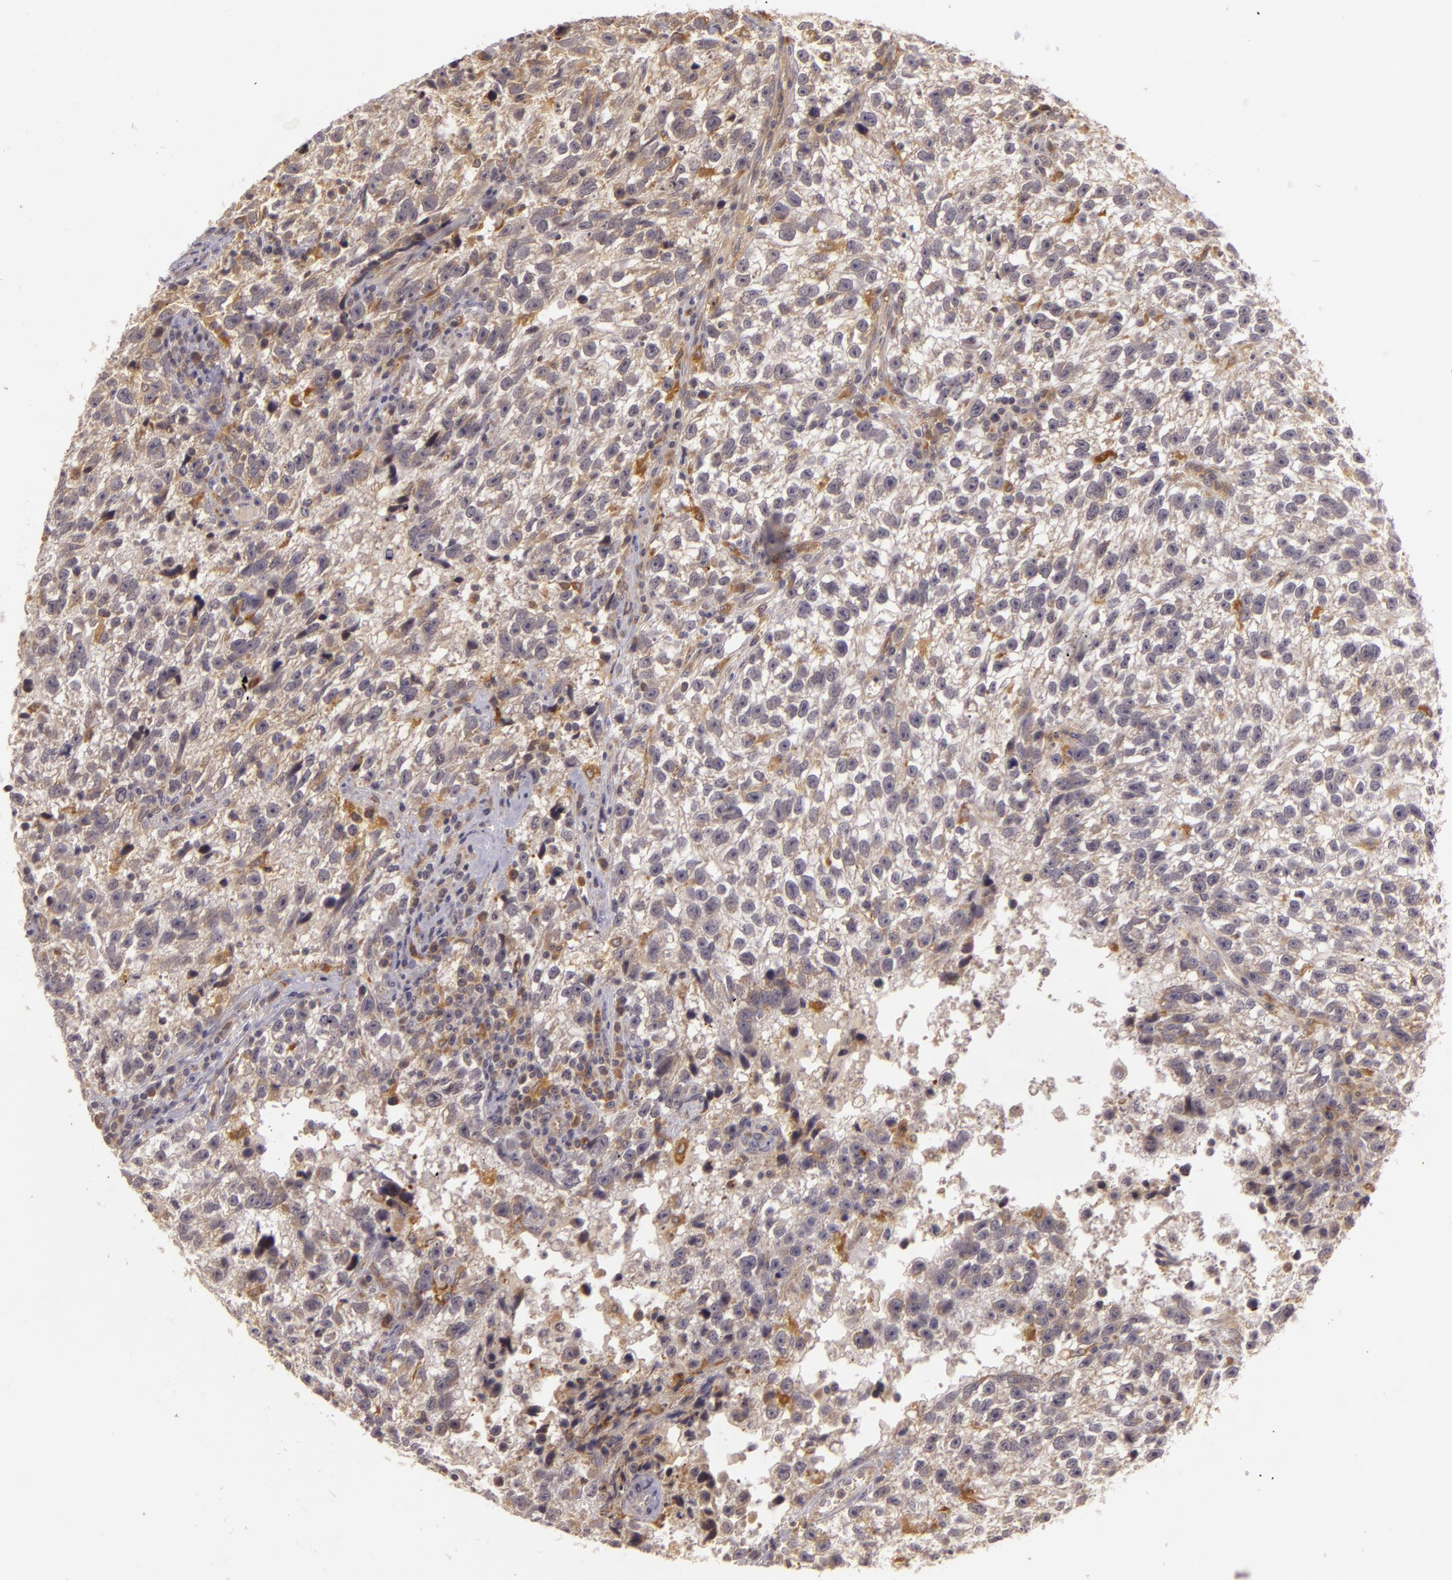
{"staining": {"intensity": "weak", "quantity": ">75%", "location": "cytoplasmic/membranous"}, "tissue": "testis cancer", "cell_type": "Tumor cells", "image_type": "cancer", "snomed": [{"axis": "morphology", "description": "Seminoma, NOS"}, {"axis": "topography", "description": "Testis"}], "caption": "A high-resolution micrograph shows immunohistochemistry (IHC) staining of seminoma (testis), which demonstrates weak cytoplasmic/membranous expression in about >75% of tumor cells.", "gene": "PPP1R3F", "patient": {"sex": "male", "age": 38}}